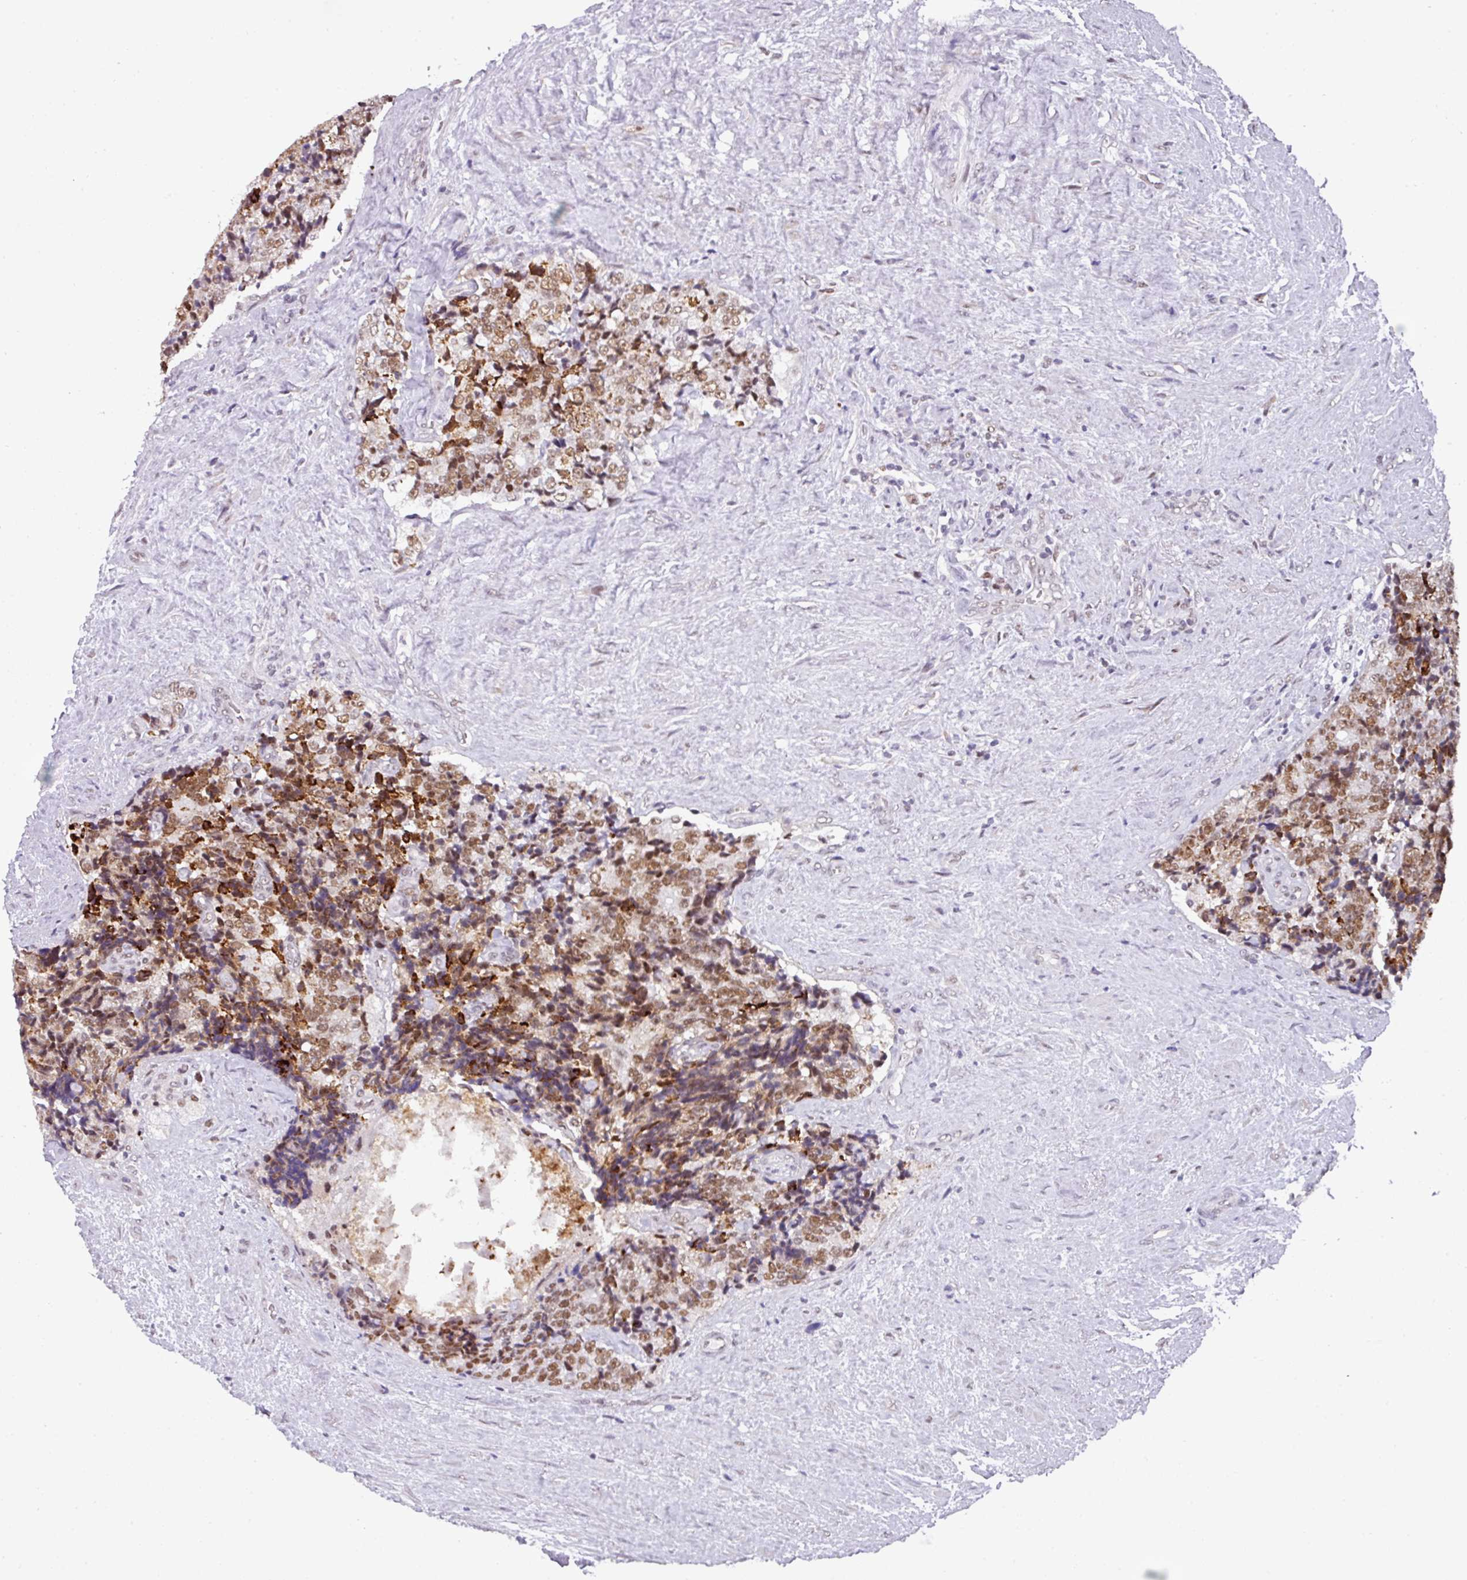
{"staining": {"intensity": "moderate", "quantity": ">75%", "location": "nuclear"}, "tissue": "prostate cancer", "cell_type": "Tumor cells", "image_type": "cancer", "snomed": [{"axis": "morphology", "description": "Adenocarcinoma, High grade"}, {"axis": "topography", "description": "Prostate"}], "caption": "About >75% of tumor cells in human adenocarcinoma (high-grade) (prostate) demonstrate moderate nuclear protein staining as visualized by brown immunohistochemical staining.", "gene": "RAD50", "patient": {"sex": "male", "age": 70}}